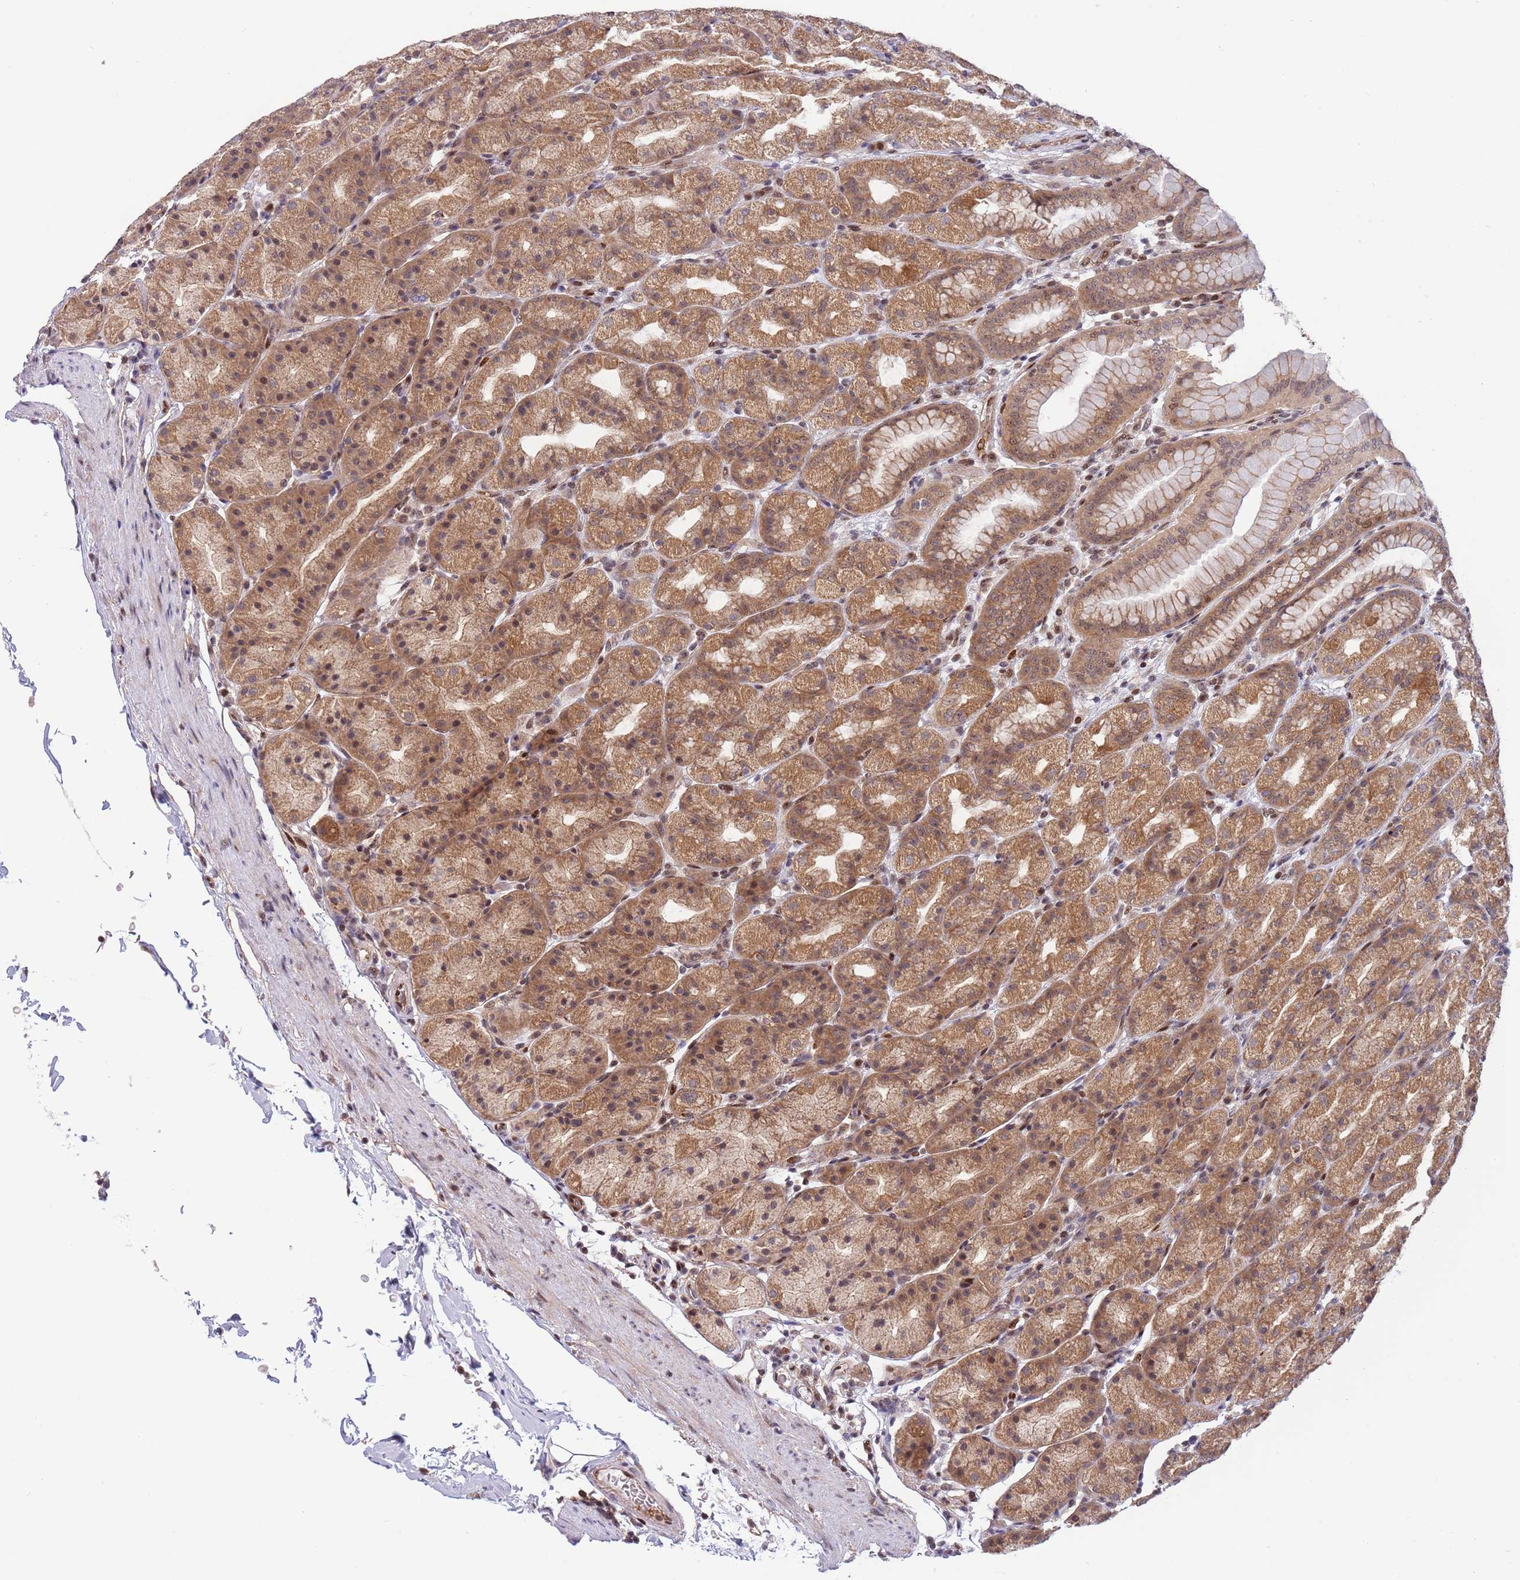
{"staining": {"intensity": "moderate", "quantity": ">75%", "location": "cytoplasmic/membranous,nuclear"}, "tissue": "stomach", "cell_type": "Glandular cells", "image_type": "normal", "snomed": [{"axis": "morphology", "description": "Normal tissue, NOS"}, {"axis": "topography", "description": "Stomach, upper"}, {"axis": "topography", "description": "Stomach"}], "caption": "This image shows immunohistochemistry staining of normal human stomach, with medium moderate cytoplasmic/membranous,nuclear staining in about >75% of glandular cells.", "gene": "TBX10", "patient": {"sex": "male", "age": 68}}